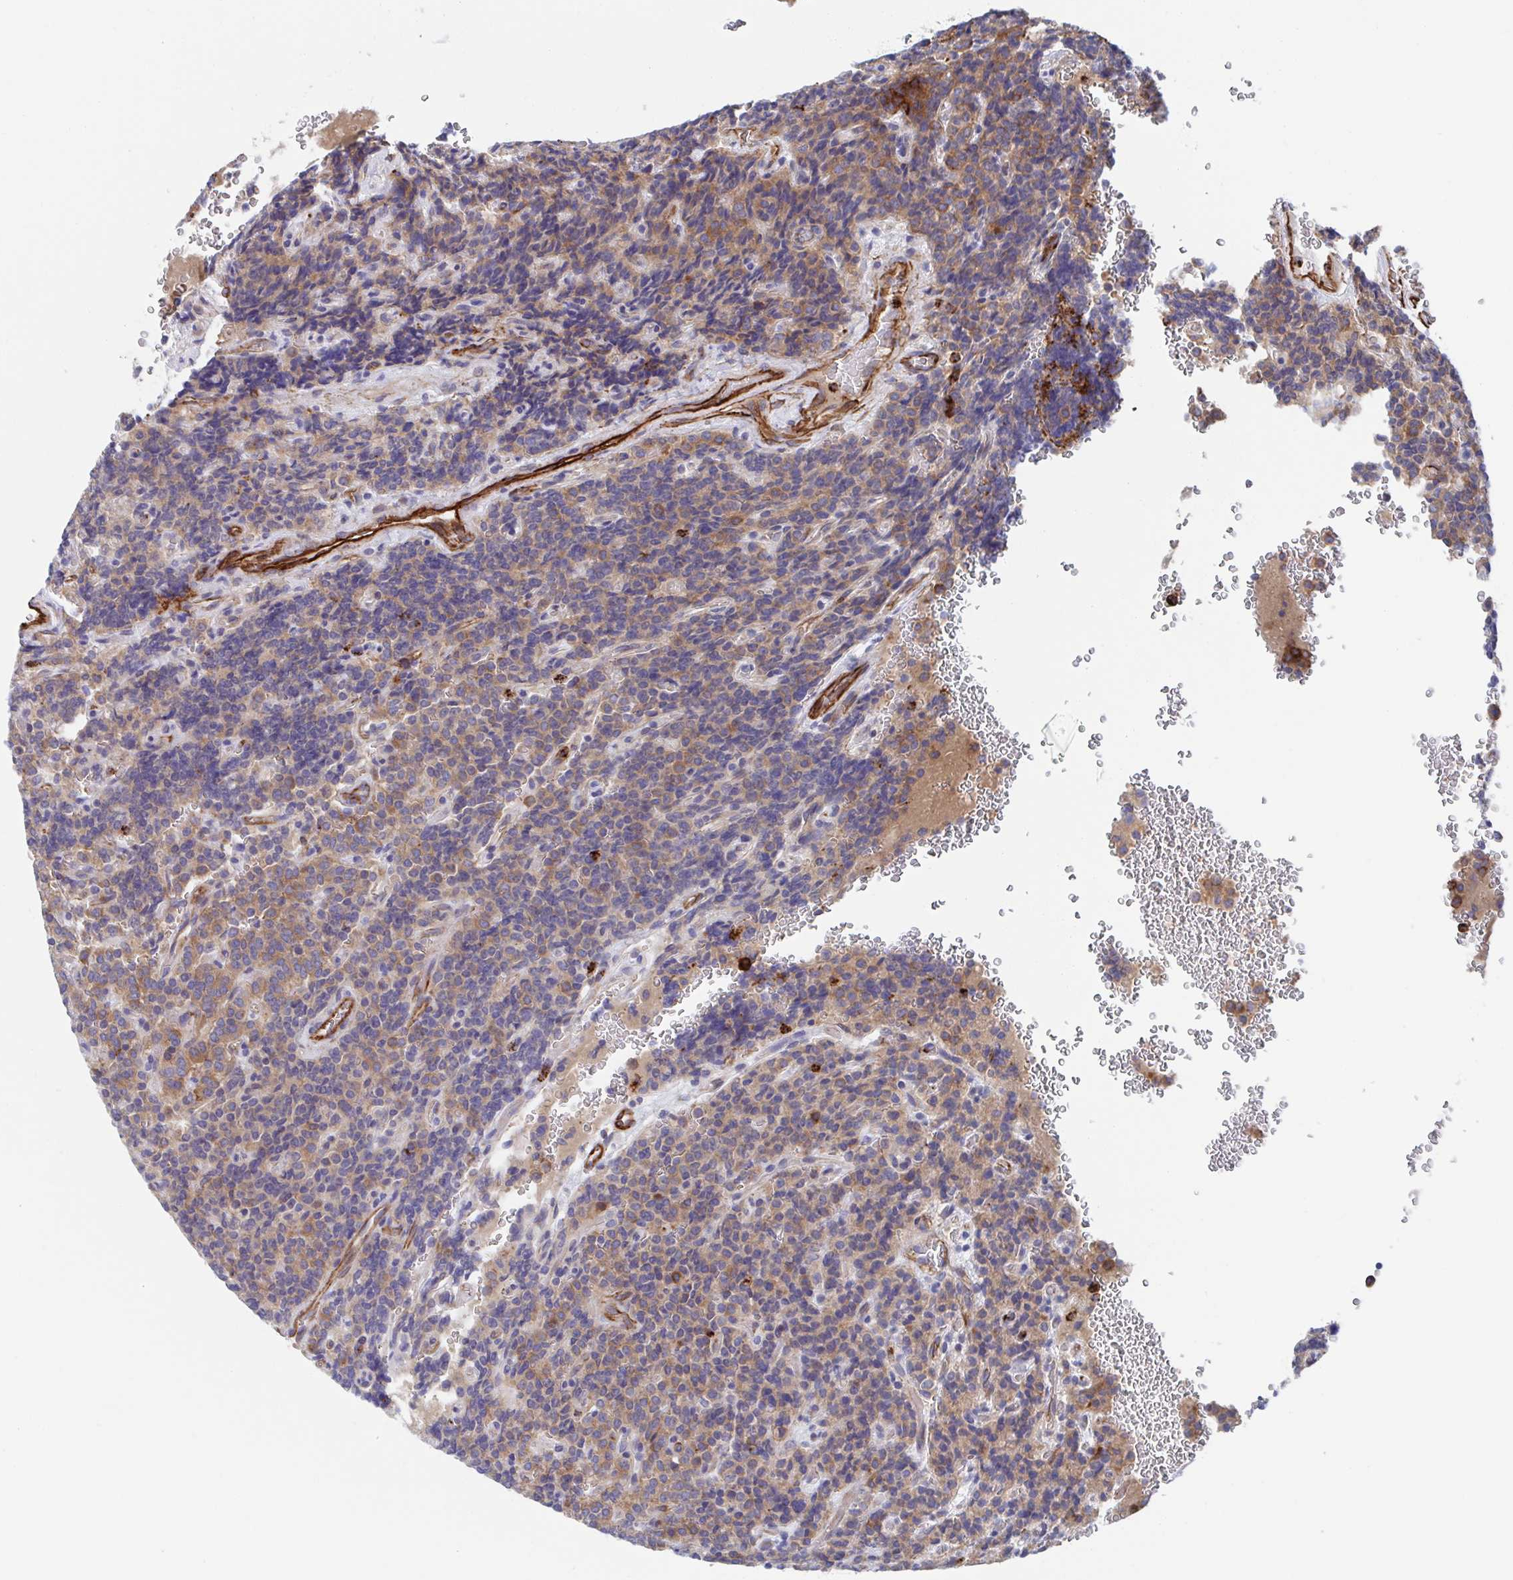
{"staining": {"intensity": "weak", "quantity": "25%-75%", "location": "cytoplasmic/membranous"}, "tissue": "carcinoid", "cell_type": "Tumor cells", "image_type": "cancer", "snomed": [{"axis": "morphology", "description": "Carcinoid, malignant, NOS"}, {"axis": "topography", "description": "Pancreas"}], "caption": "Tumor cells display low levels of weak cytoplasmic/membranous expression in approximately 25%-75% of cells in carcinoid. (Stains: DAB in brown, nuclei in blue, Microscopy: brightfield microscopy at high magnification).", "gene": "KLC3", "patient": {"sex": "male", "age": 36}}